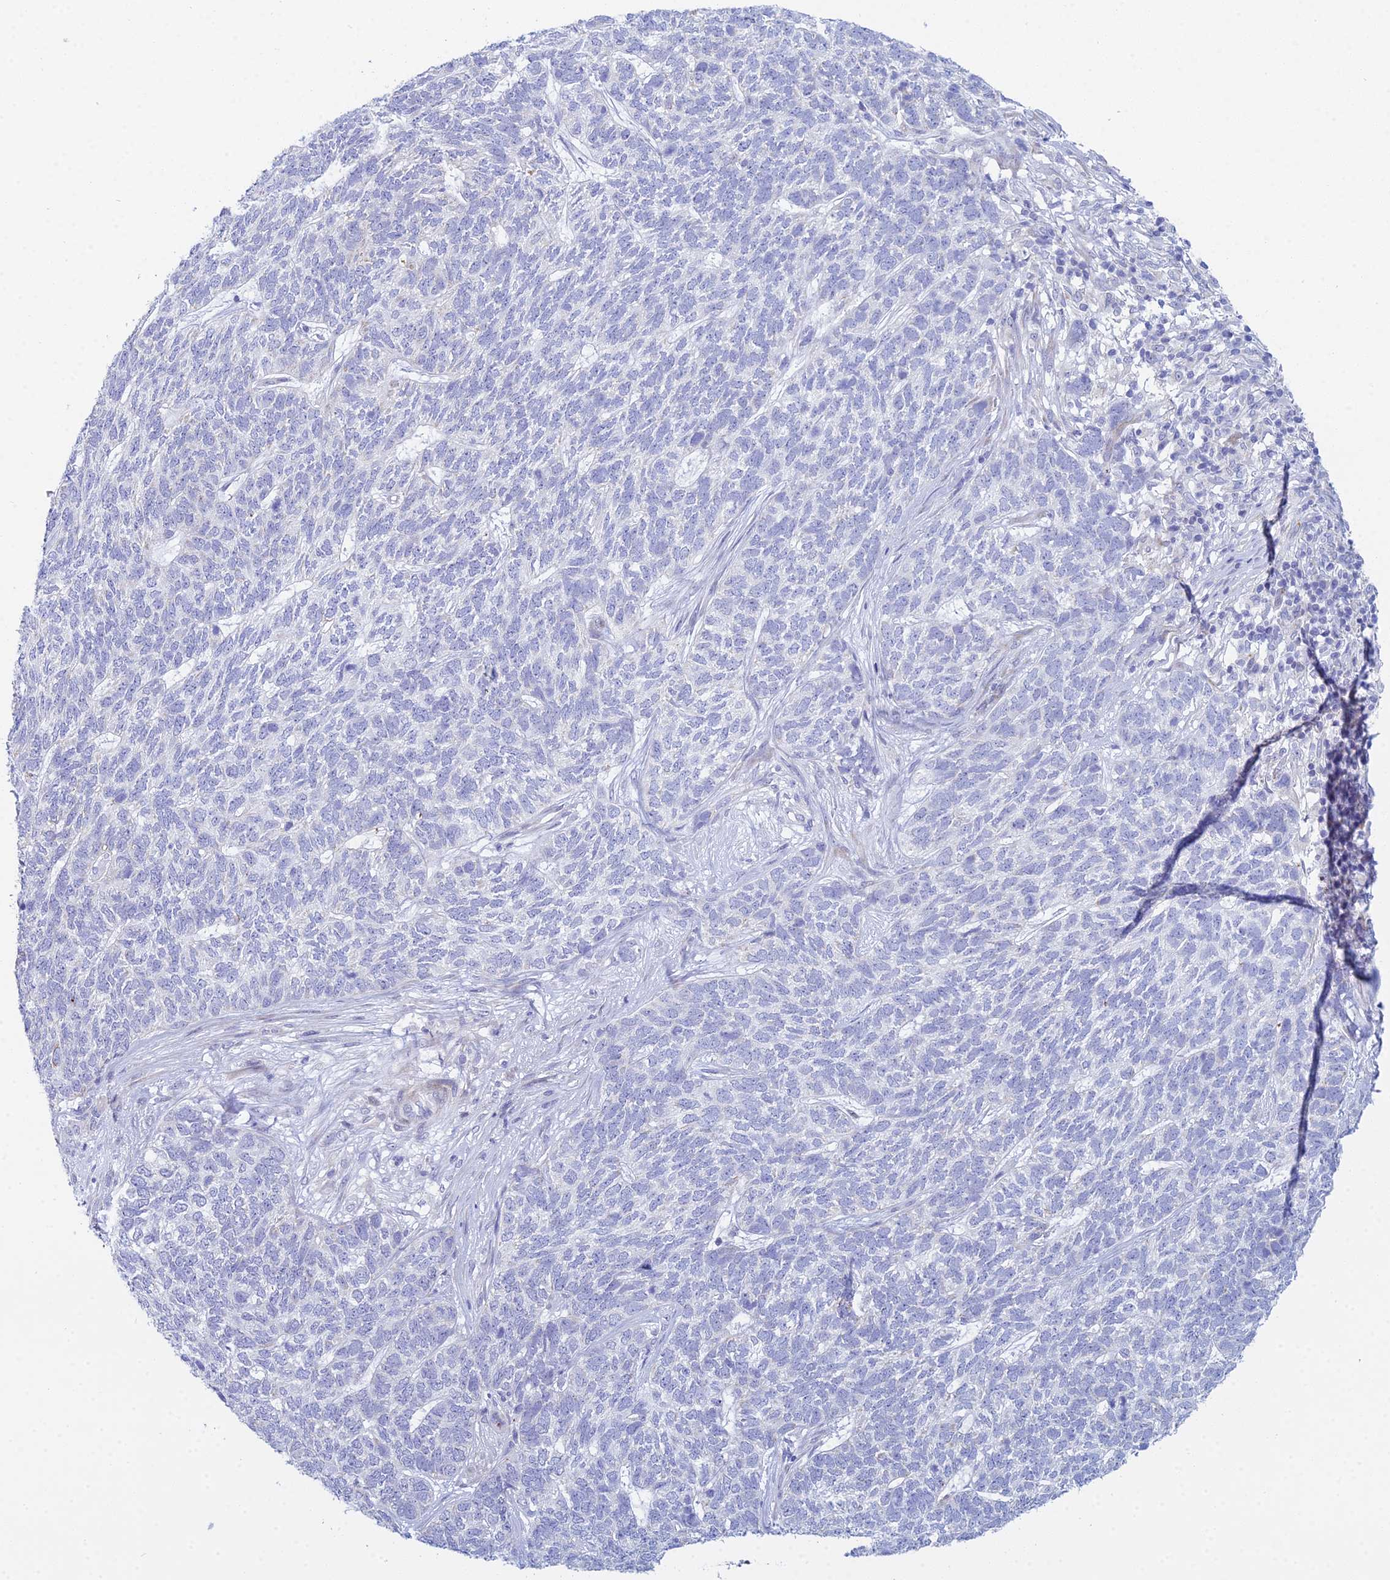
{"staining": {"intensity": "negative", "quantity": "none", "location": "none"}, "tissue": "skin cancer", "cell_type": "Tumor cells", "image_type": "cancer", "snomed": [{"axis": "morphology", "description": "Basal cell carcinoma"}, {"axis": "topography", "description": "Skin"}], "caption": "A micrograph of human skin basal cell carcinoma is negative for staining in tumor cells. Nuclei are stained in blue.", "gene": "PRR13", "patient": {"sex": "female", "age": 65}}